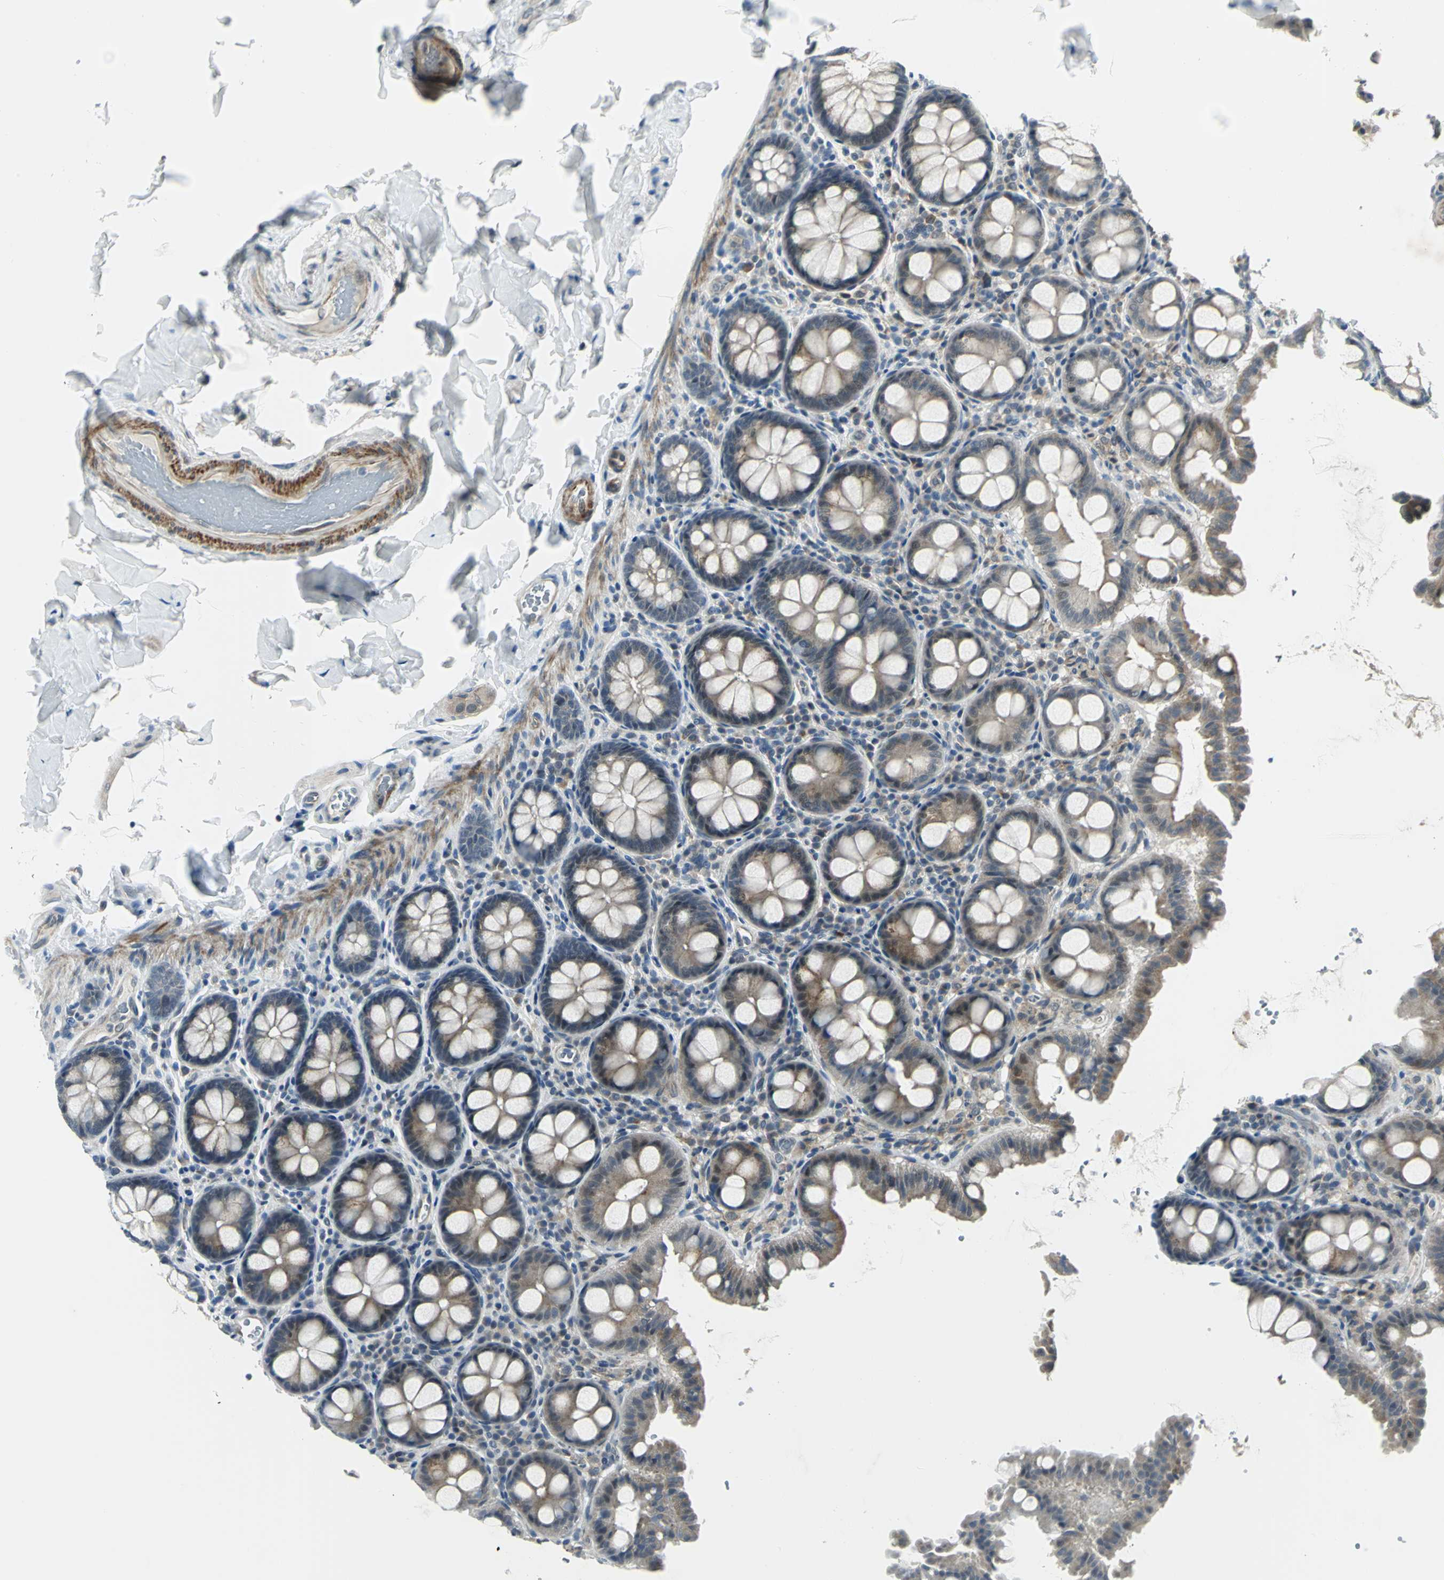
{"staining": {"intensity": "moderate", "quantity": ">75%", "location": "cytoplasmic/membranous"}, "tissue": "colon", "cell_type": "Endothelial cells", "image_type": "normal", "snomed": [{"axis": "morphology", "description": "Normal tissue, NOS"}, {"axis": "topography", "description": "Colon"}], "caption": "Immunohistochemistry (IHC) (DAB) staining of benign human colon shows moderate cytoplasmic/membranous protein positivity in approximately >75% of endothelial cells.", "gene": "PLAGL2", "patient": {"sex": "female", "age": 61}}